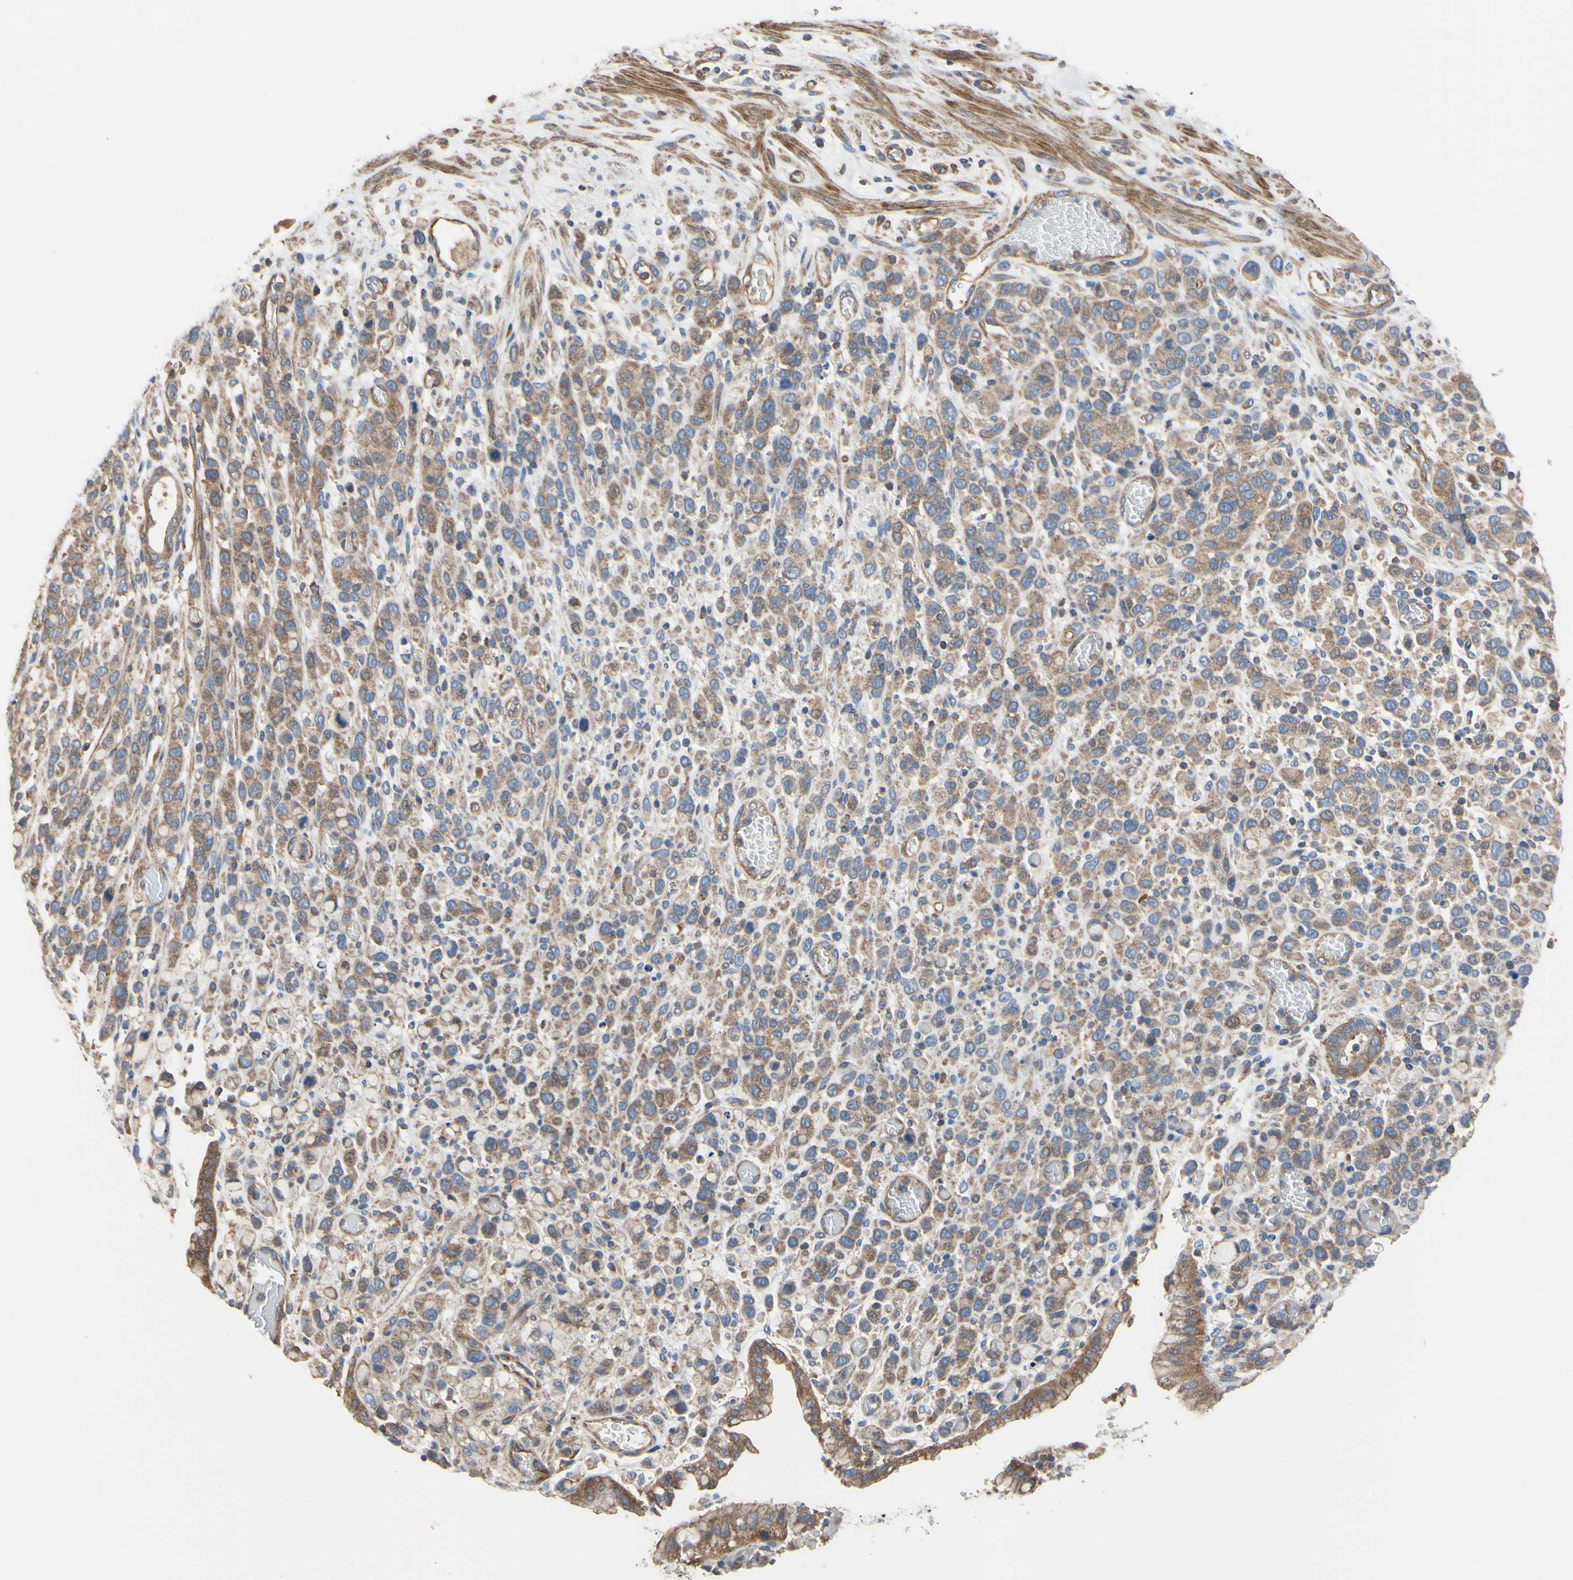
{"staining": {"intensity": "moderate", "quantity": ">75%", "location": "cytoplasmic/membranous"}, "tissue": "stomach cancer", "cell_type": "Tumor cells", "image_type": "cancer", "snomed": [{"axis": "morphology", "description": "Normal tissue, NOS"}, {"axis": "morphology", "description": "Adenocarcinoma, NOS"}, {"axis": "morphology", "description": "Adenocarcinoma, High grade"}, {"axis": "topography", "description": "Stomach, upper"}, {"axis": "topography", "description": "Stomach"}], "caption": "Tumor cells reveal moderate cytoplasmic/membranous staining in approximately >75% of cells in stomach cancer (adenocarcinoma (high-grade)).", "gene": "BECN1", "patient": {"sex": "female", "age": 65}}